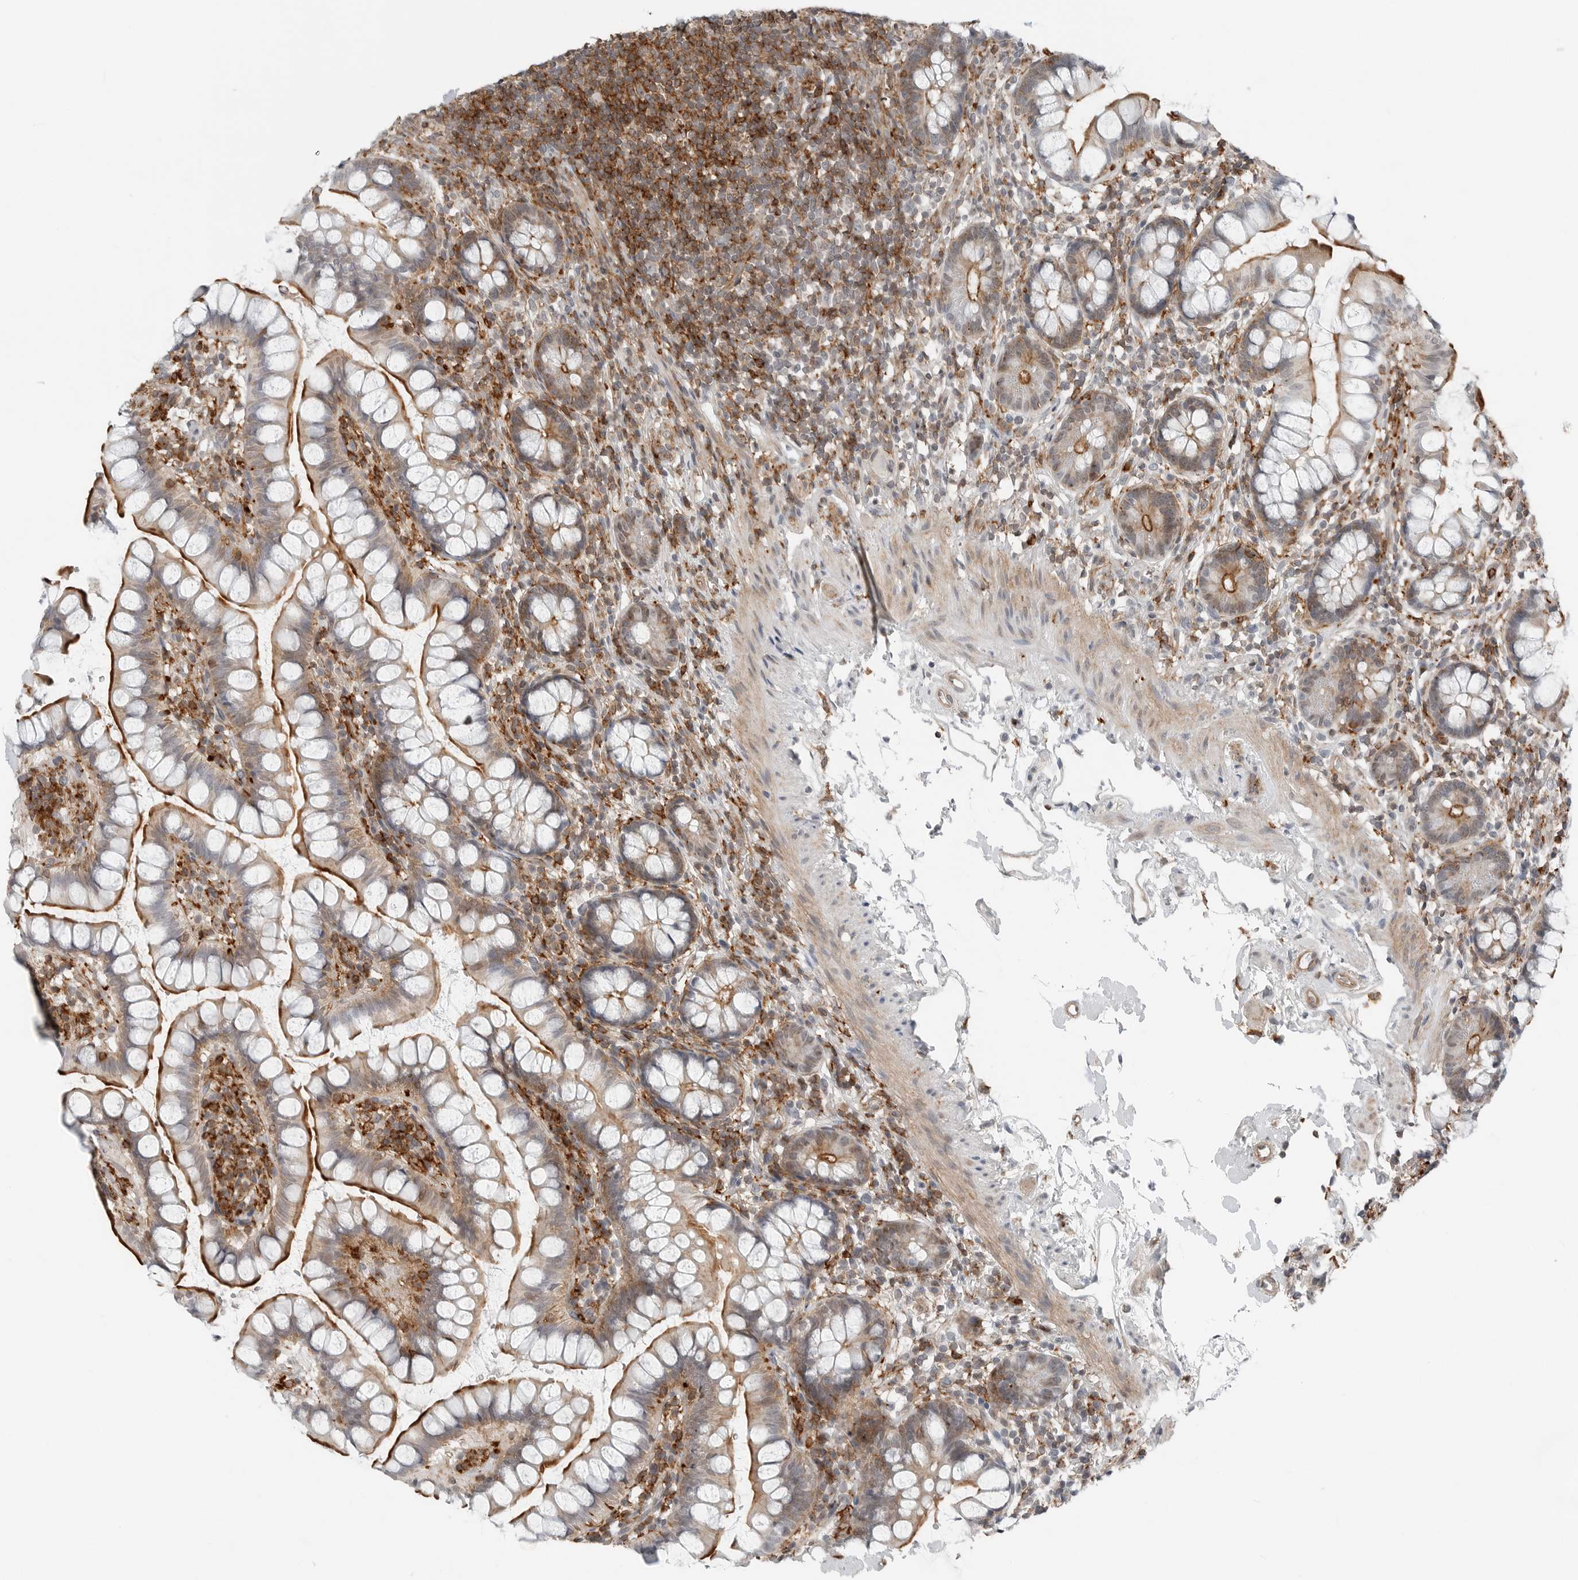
{"staining": {"intensity": "strong", "quantity": ">75%", "location": "cytoplasmic/membranous"}, "tissue": "small intestine", "cell_type": "Glandular cells", "image_type": "normal", "snomed": [{"axis": "morphology", "description": "Normal tissue, NOS"}, {"axis": "topography", "description": "Small intestine"}], "caption": "High-power microscopy captured an immunohistochemistry (IHC) histopathology image of benign small intestine, revealing strong cytoplasmic/membranous staining in approximately >75% of glandular cells.", "gene": "LEFTY2", "patient": {"sex": "female", "age": 84}}